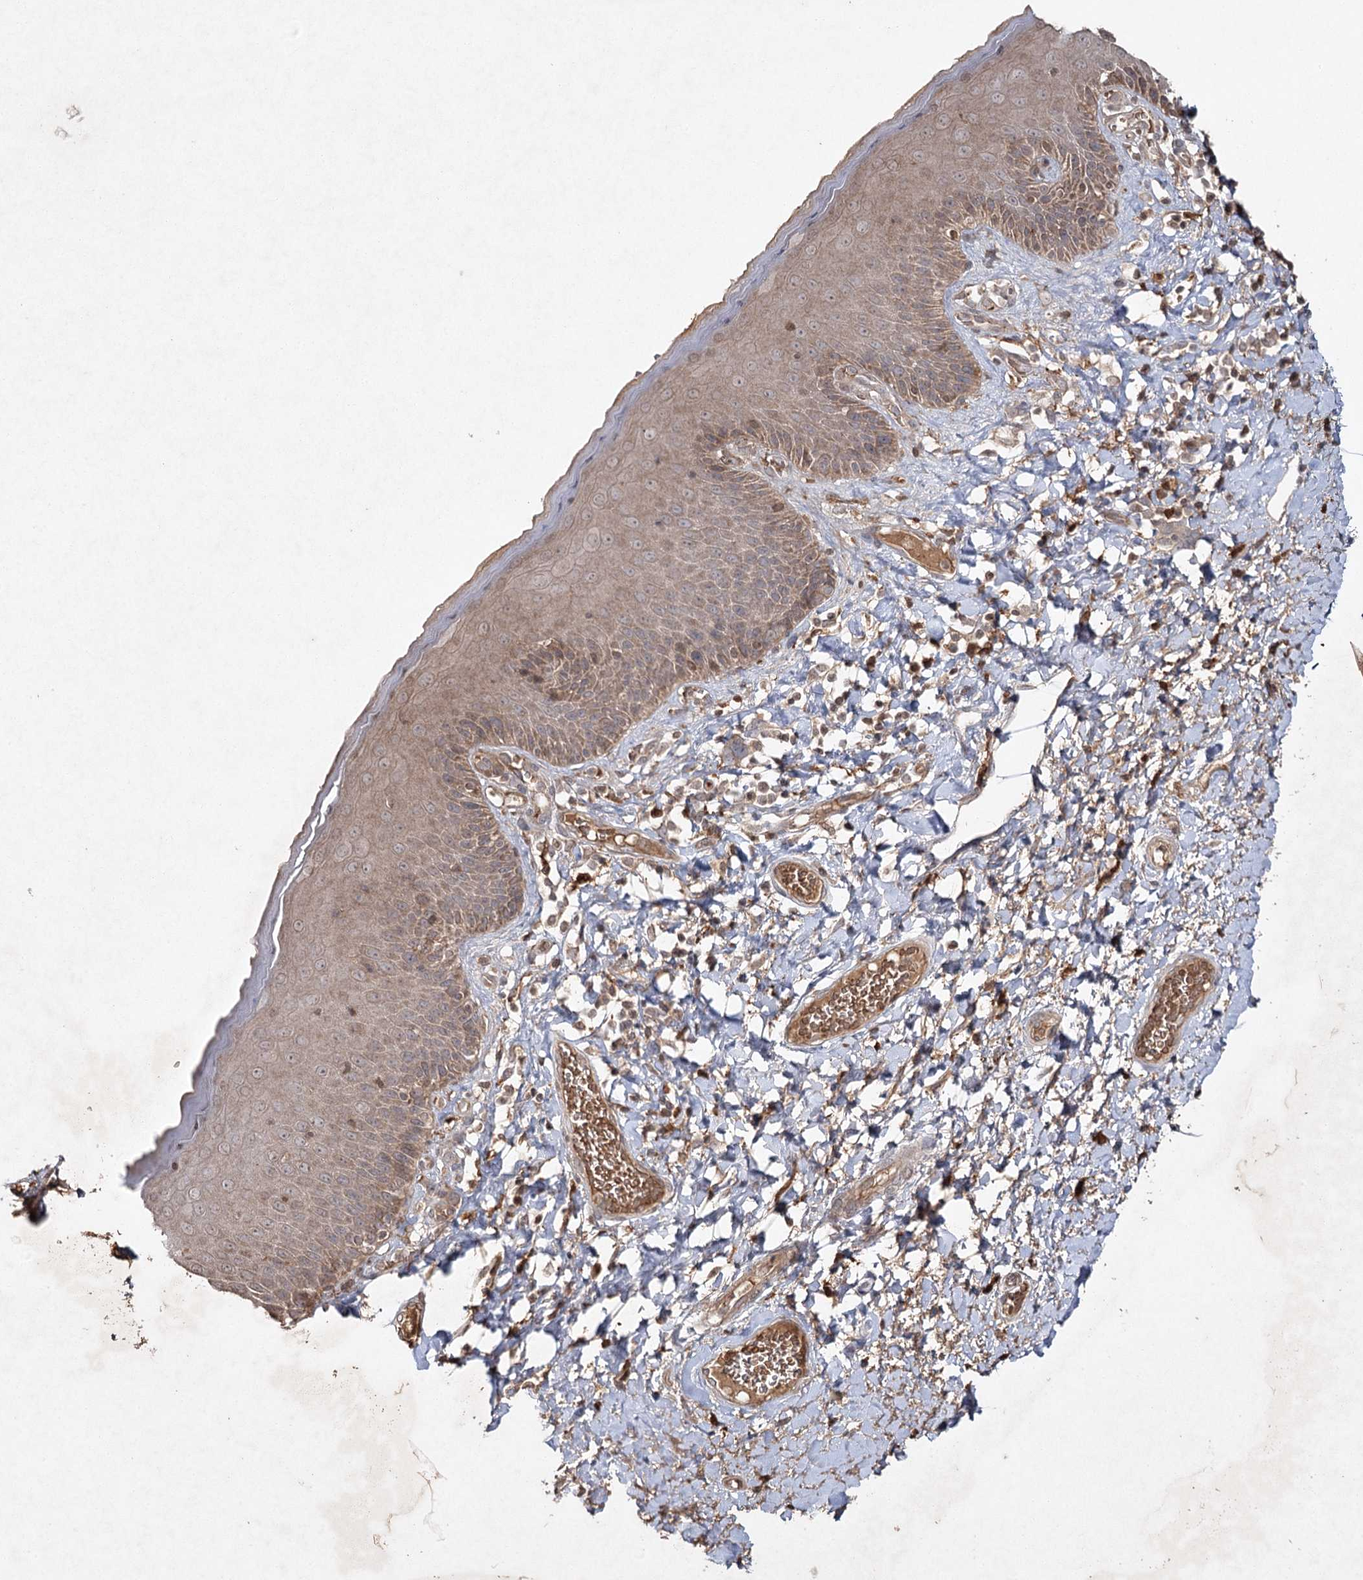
{"staining": {"intensity": "weak", "quantity": "25%-75%", "location": "cytoplasmic/membranous"}, "tissue": "skin", "cell_type": "Epidermal cells", "image_type": "normal", "snomed": [{"axis": "morphology", "description": "Normal tissue, NOS"}, {"axis": "topography", "description": "Anal"}], "caption": "Unremarkable skin displays weak cytoplasmic/membranous positivity in approximately 25%-75% of epidermal cells The protein is shown in brown color, while the nuclei are stained blue..", "gene": "CYP2B6", "patient": {"sex": "male", "age": 69}}